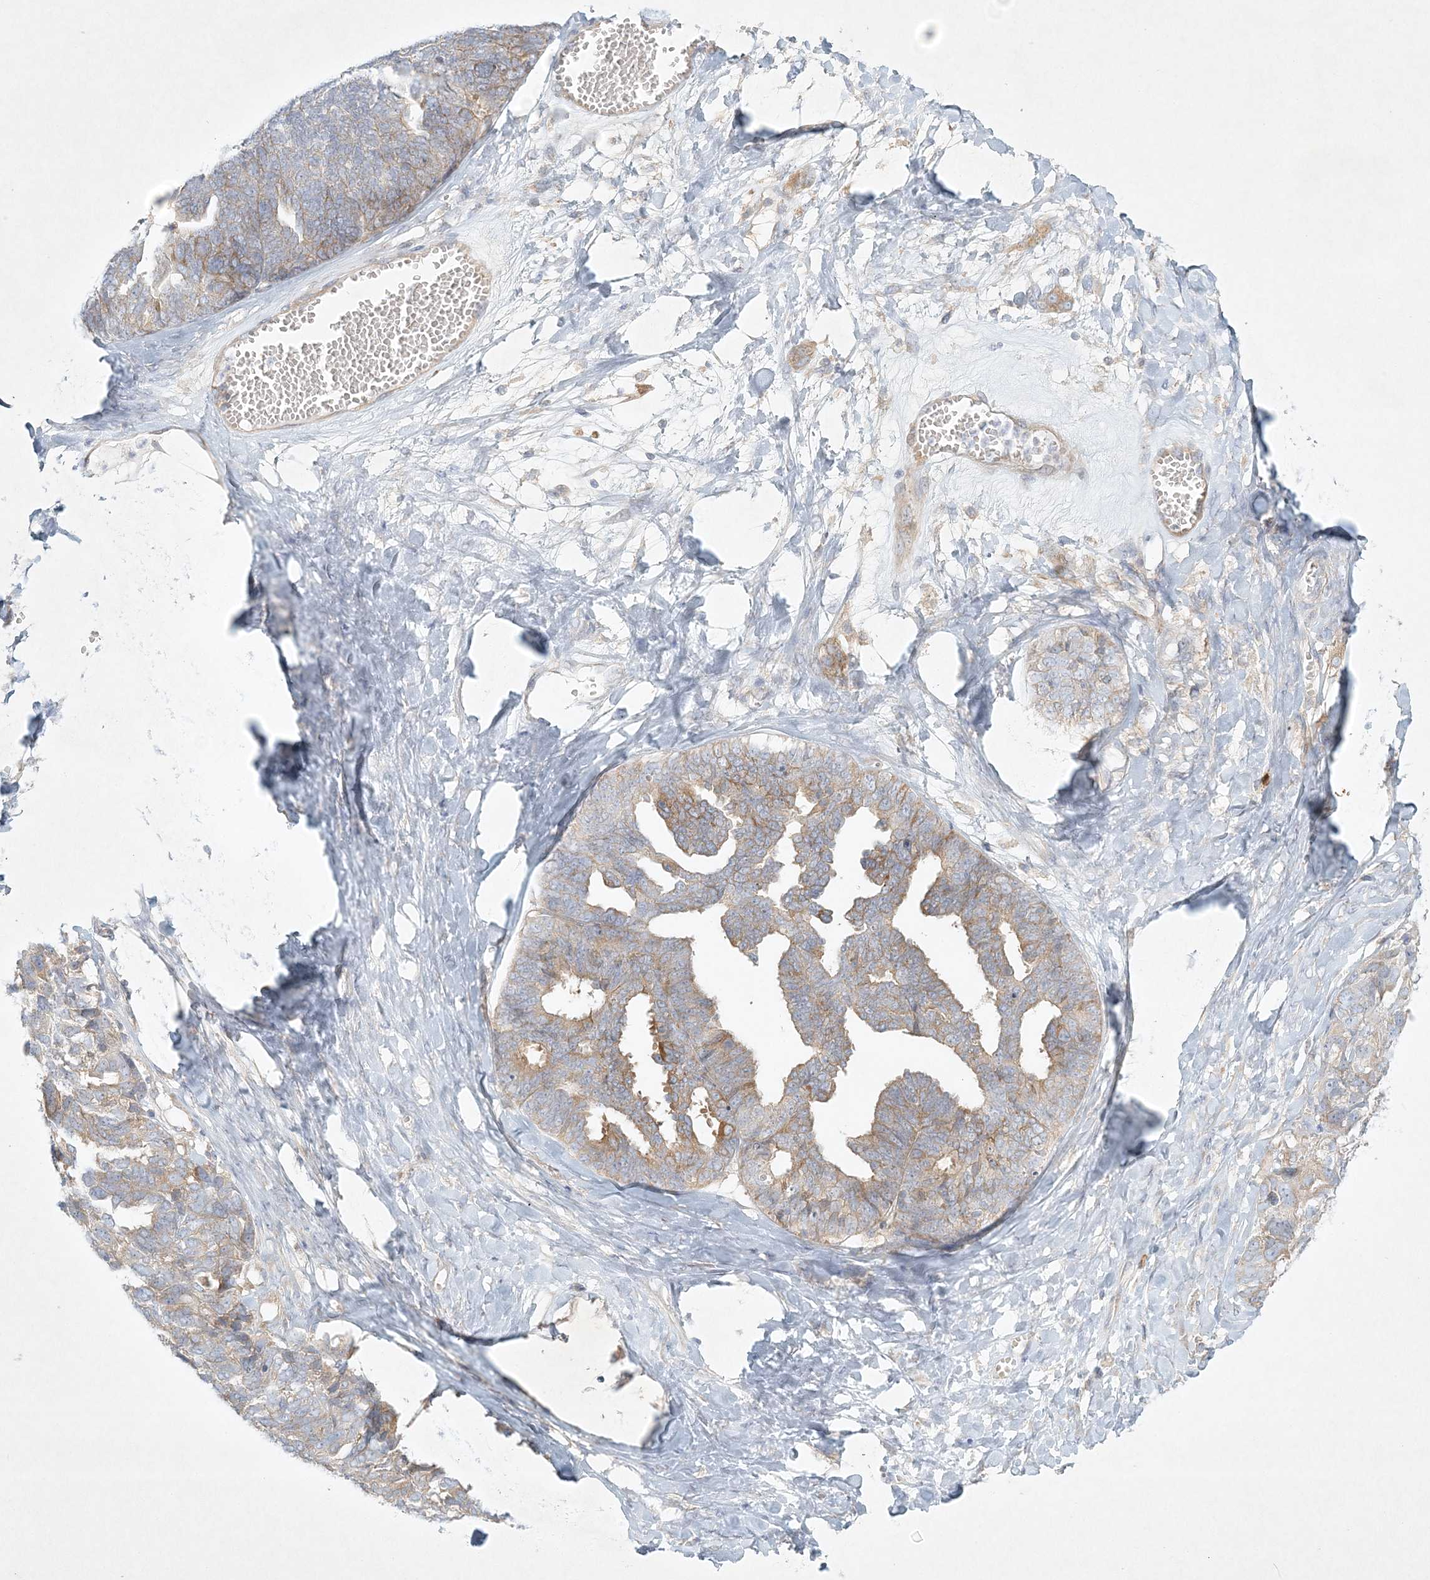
{"staining": {"intensity": "moderate", "quantity": ">75%", "location": "cytoplasmic/membranous"}, "tissue": "ovarian cancer", "cell_type": "Tumor cells", "image_type": "cancer", "snomed": [{"axis": "morphology", "description": "Cystadenocarcinoma, serous, NOS"}, {"axis": "topography", "description": "Ovary"}], "caption": "Ovarian serous cystadenocarcinoma stained with DAB (3,3'-diaminobenzidine) immunohistochemistry shows medium levels of moderate cytoplasmic/membranous staining in approximately >75% of tumor cells.", "gene": "STK11IP", "patient": {"sex": "female", "age": 79}}